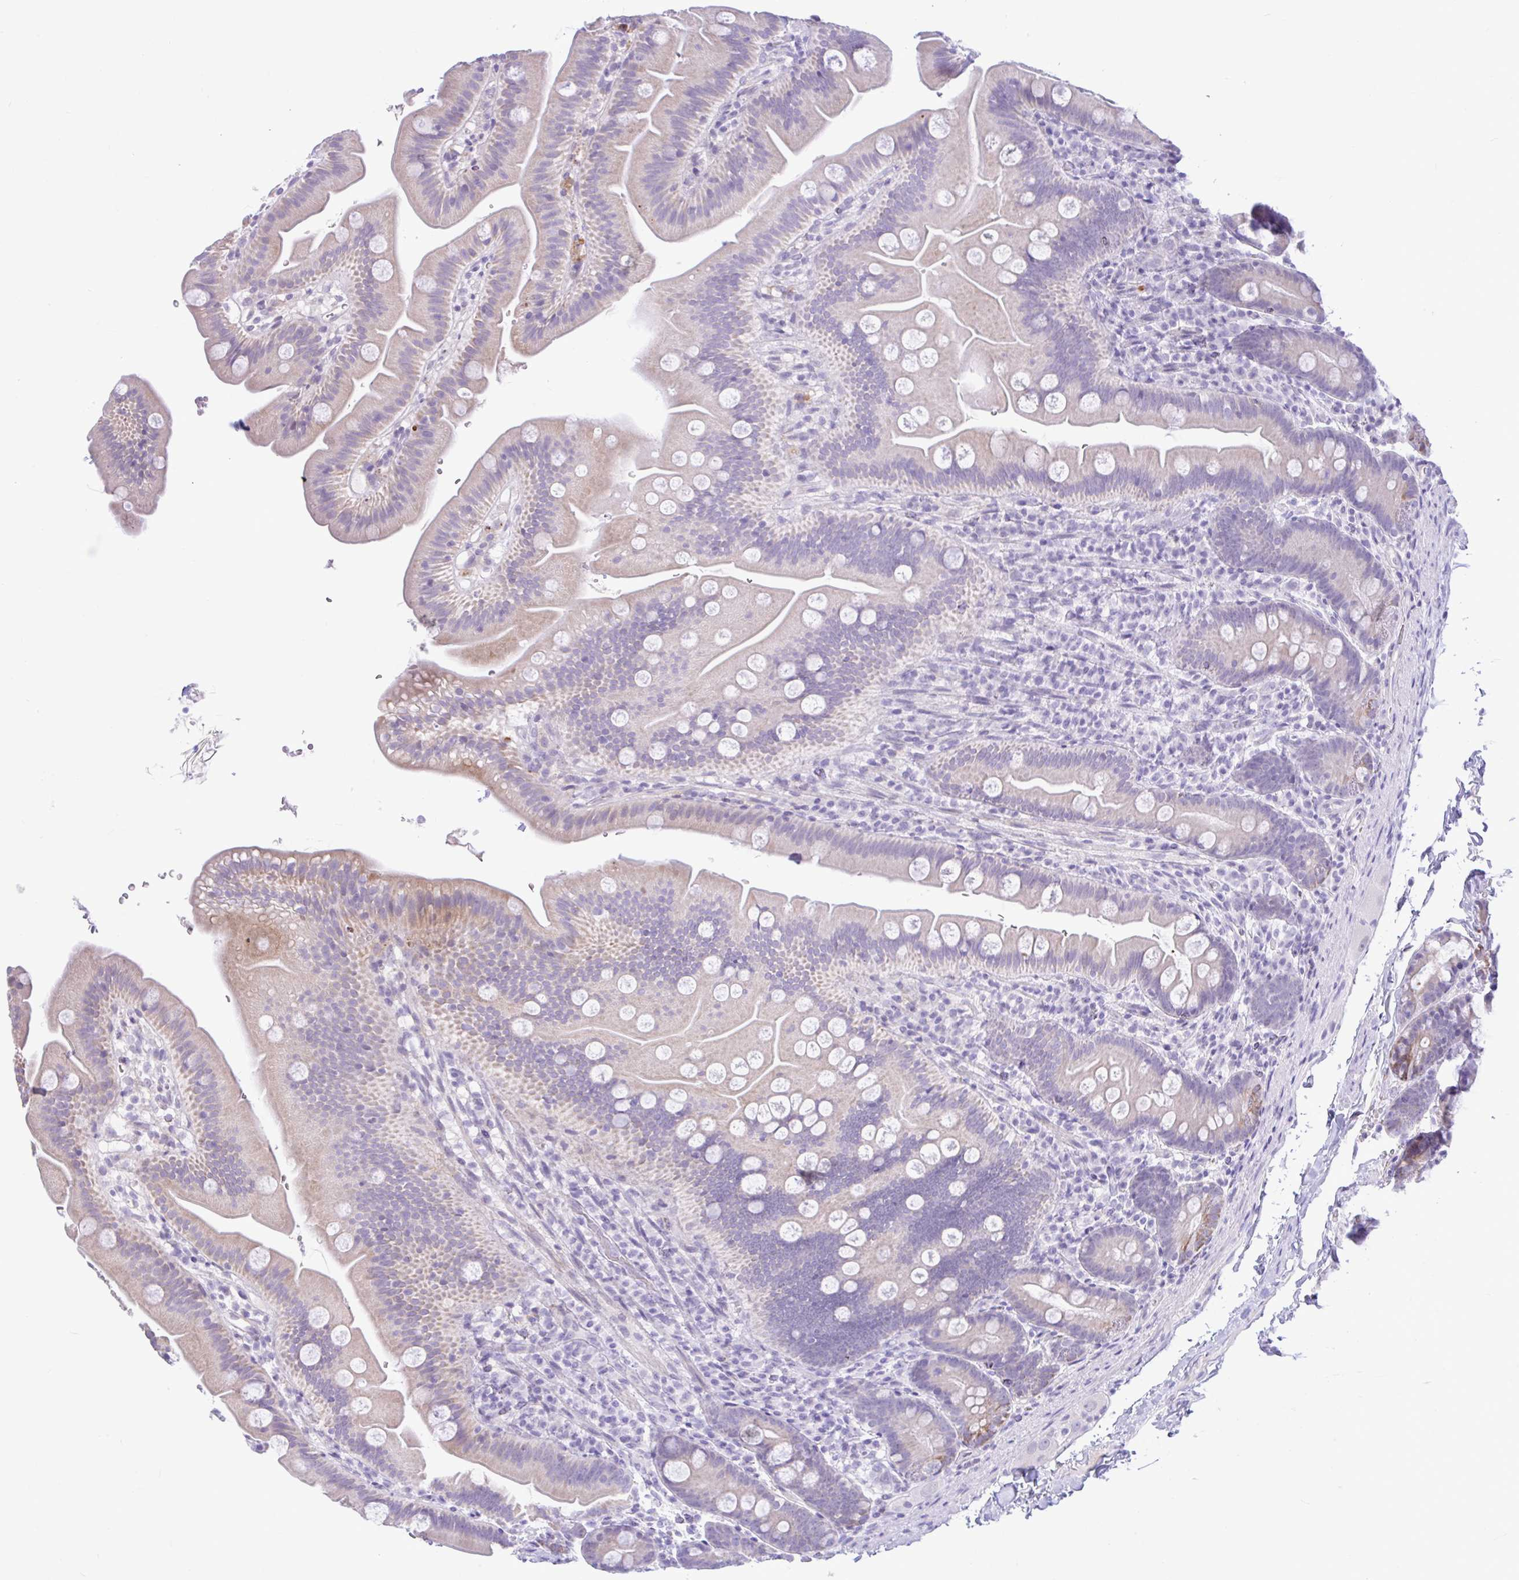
{"staining": {"intensity": "weak", "quantity": "<25%", "location": "cytoplasmic/membranous"}, "tissue": "small intestine", "cell_type": "Glandular cells", "image_type": "normal", "snomed": [{"axis": "morphology", "description": "Normal tissue, NOS"}, {"axis": "topography", "description": "Small intestine"}], "caption": "Histopathology image shows no significant protein staining in glandular cells of unremarkable small intestine.", "gene": "ZNF101", "patient": {"sex": "female", "age": 68}}